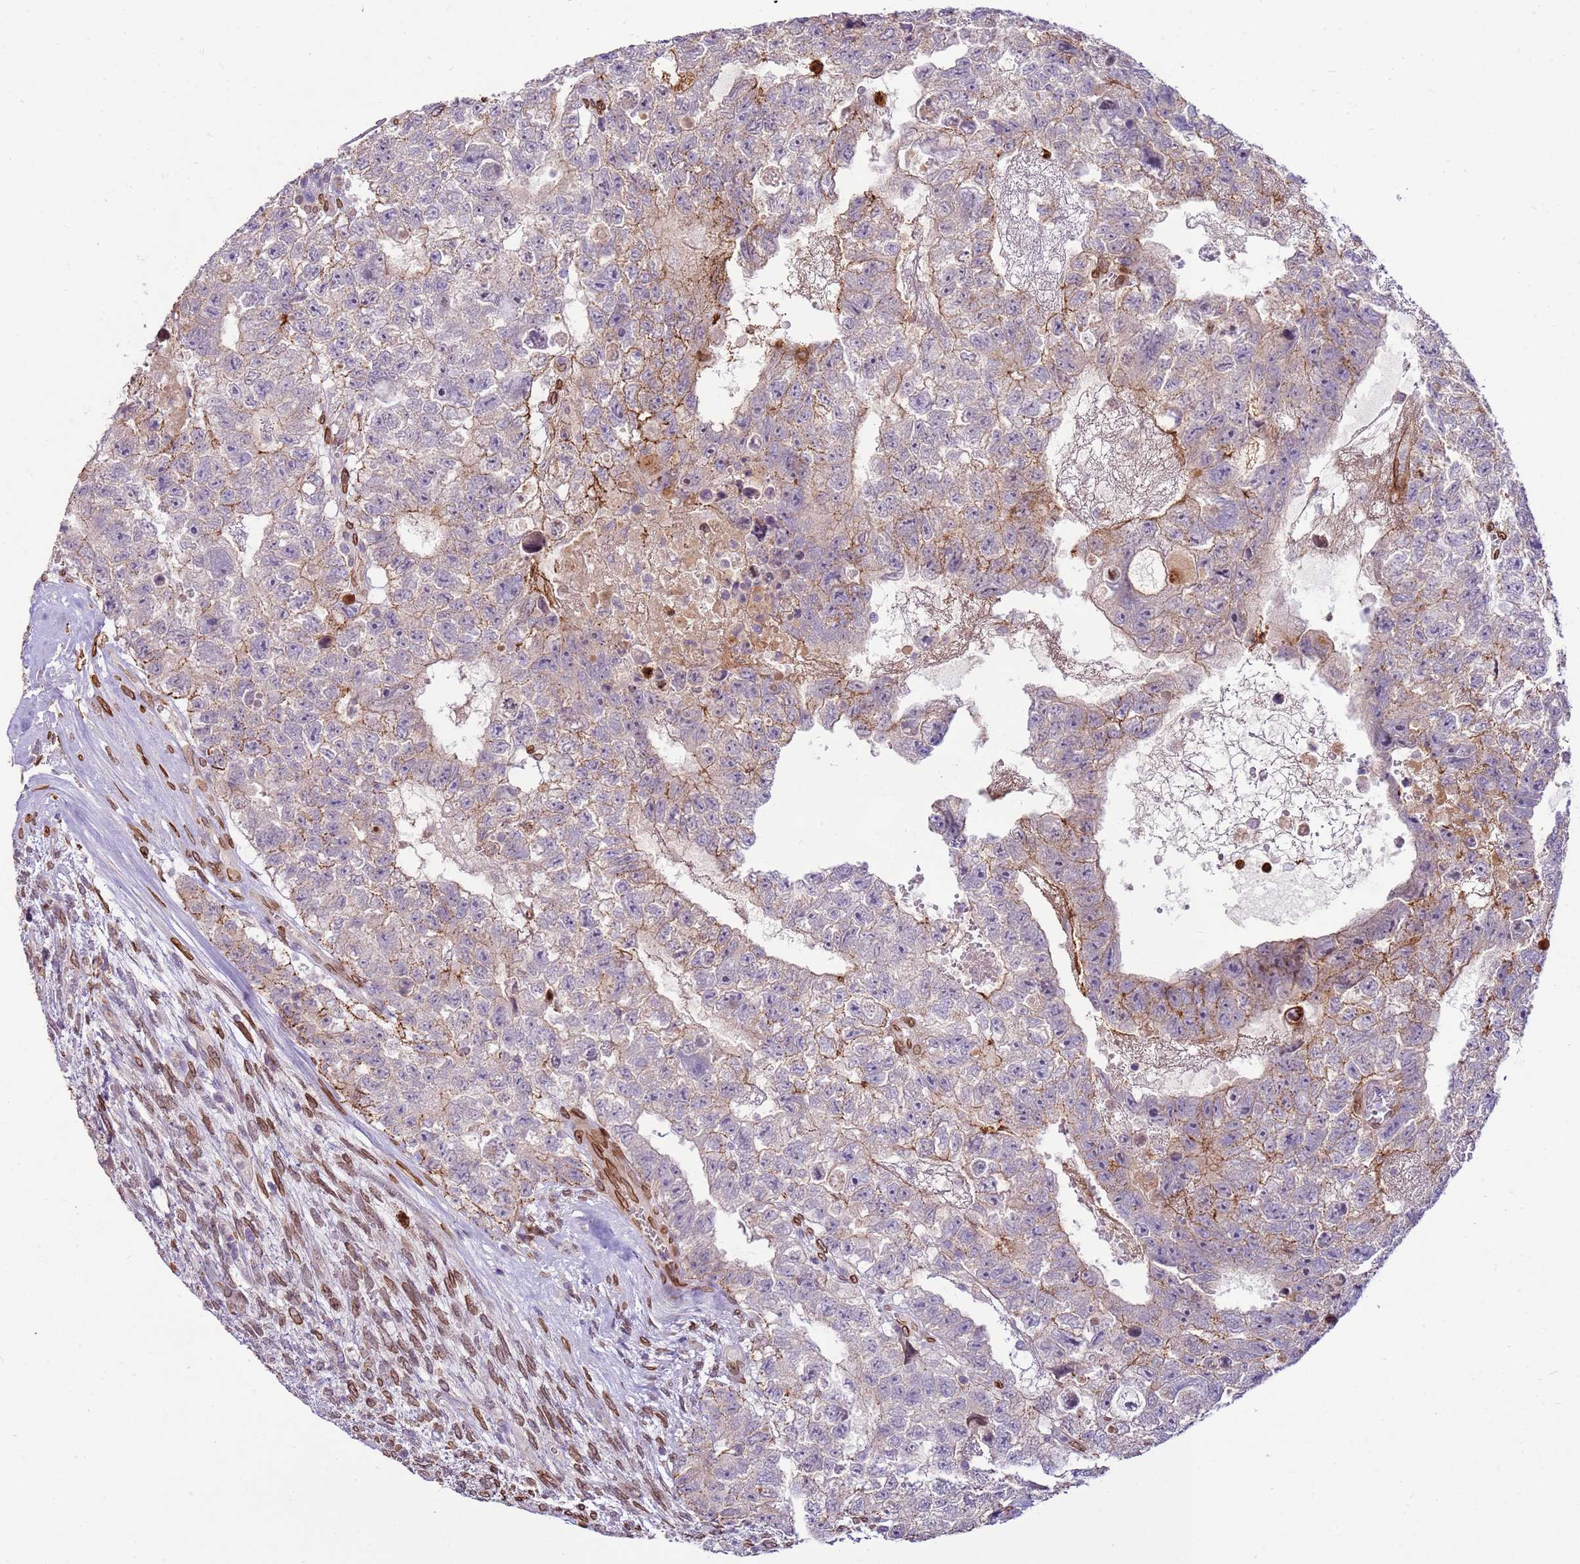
{"staining": {"intensity": "moderate", "quantity": "<25%", "location": "cytoplasmic/membranous"}, "tissue": "testis cancer", "cell_type": "Tumor cells", "image_type": "cancer", "snomed": [{"axis": "morphology", "description": "Carcinoma, Embryonal, NOS"}, {"axis": "topography", "description": "Testis"}], "caption": "Embryonal carcinoma (testis) stained for a protein (brown) demonstrates moderate cytoplasmic/membranous positive expression in approximately <25% of tumor cells.", "gene": "TMEM47", "patient": {"sex": "male", "age": 26}}